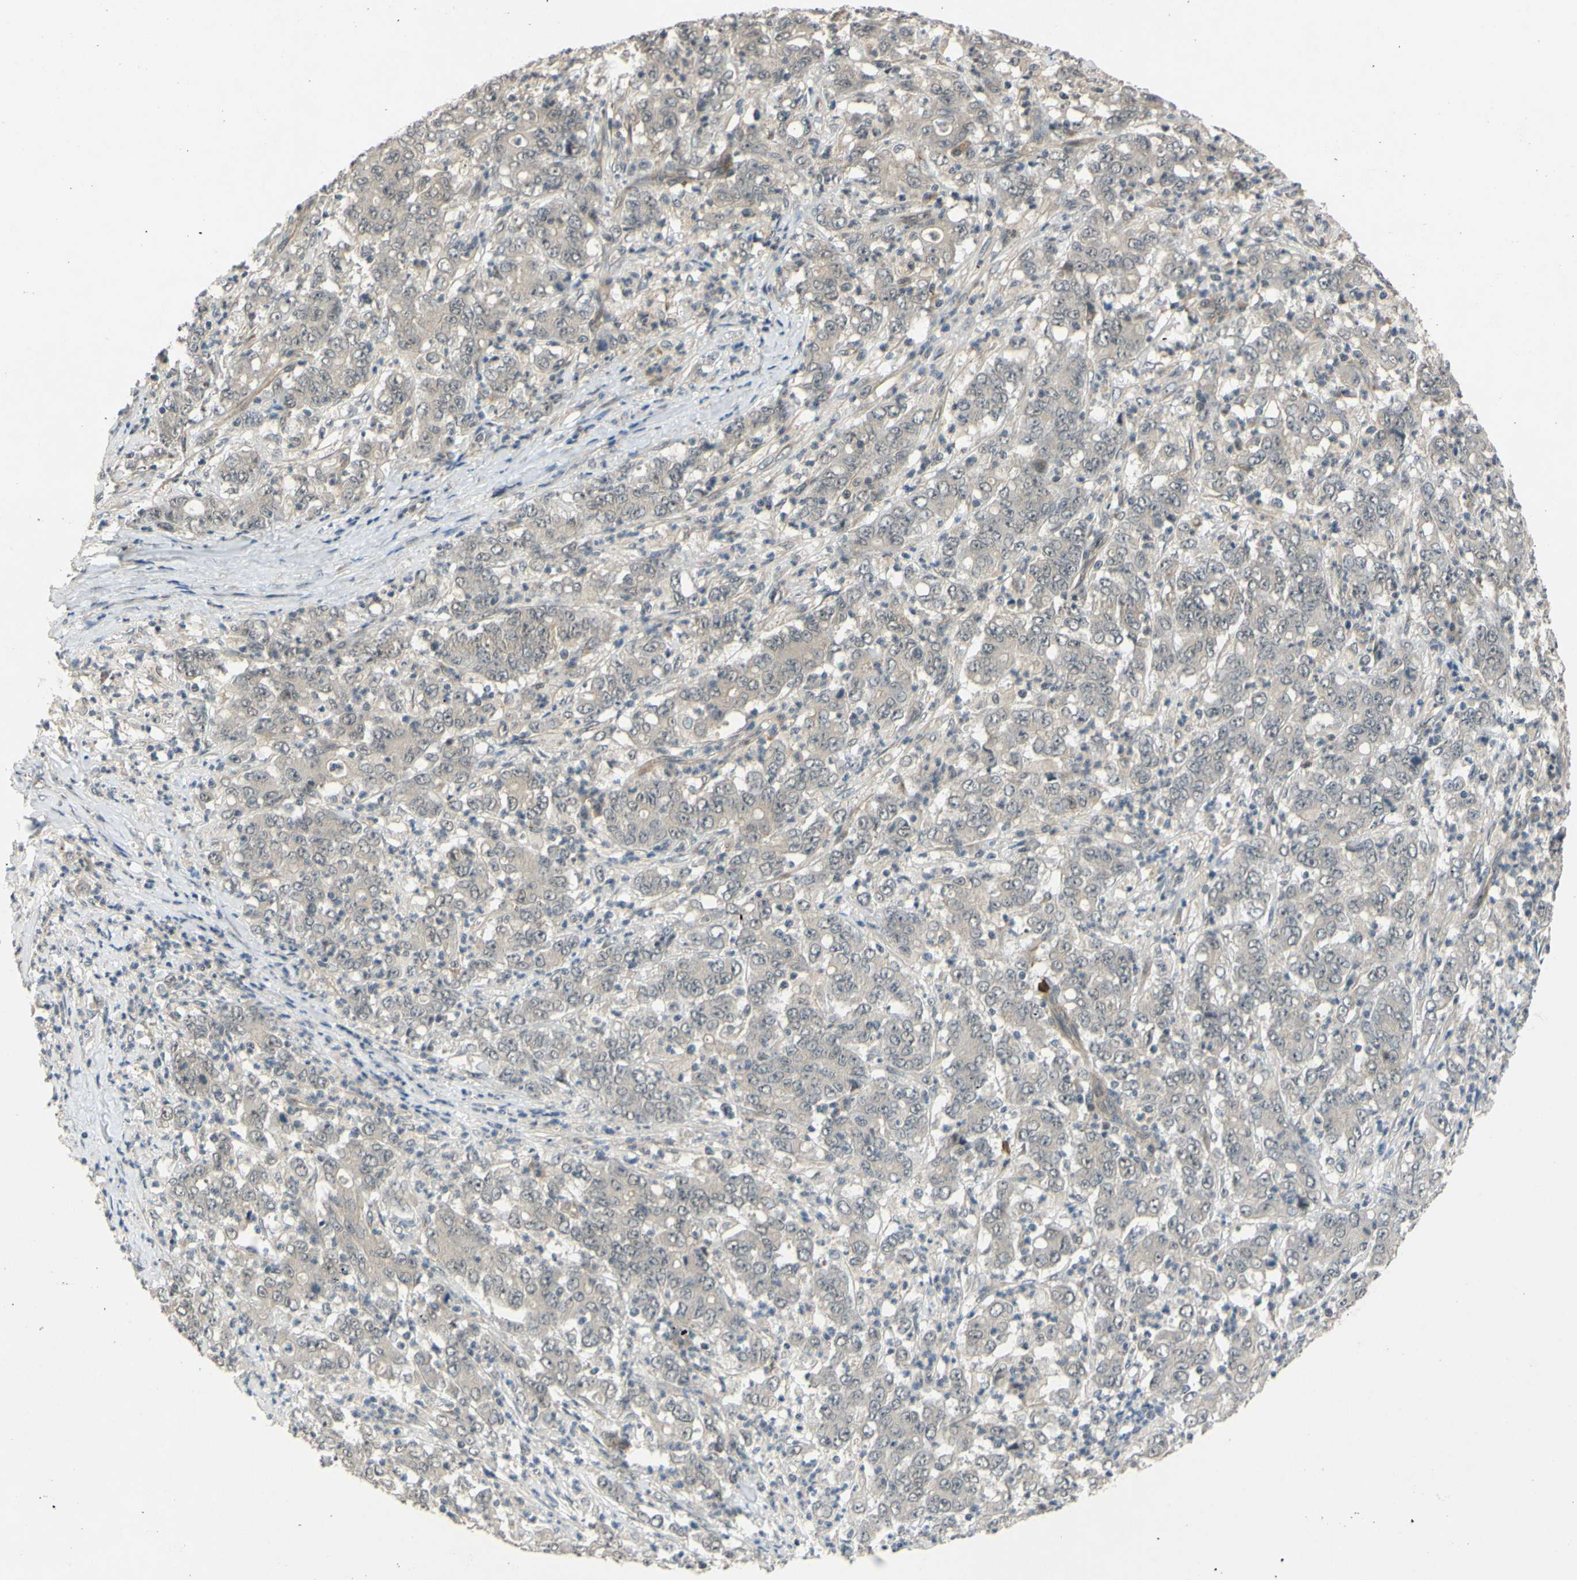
{"staining": {"intensity": "weak", "quantity": ">75%", "location": "cytoplasmic/membranous"}, "tissue": "stomach cancer", "cell_type": "Tumor cells", "image_type": "cancer", "snomed": [{"axis": "morphology", "description": "Adenocarcinoma, NOS"}, {"axis": "topography", "description": "Stomach, lower"}], "caption": "Immunohistochemistry (IHC) of human stomach cancer shows low levels of weak cytoplasmic/membranous staining in about >75% of tumor cells.", "gene": "ALK", "patient": {"sex": "female", "age": 71}}